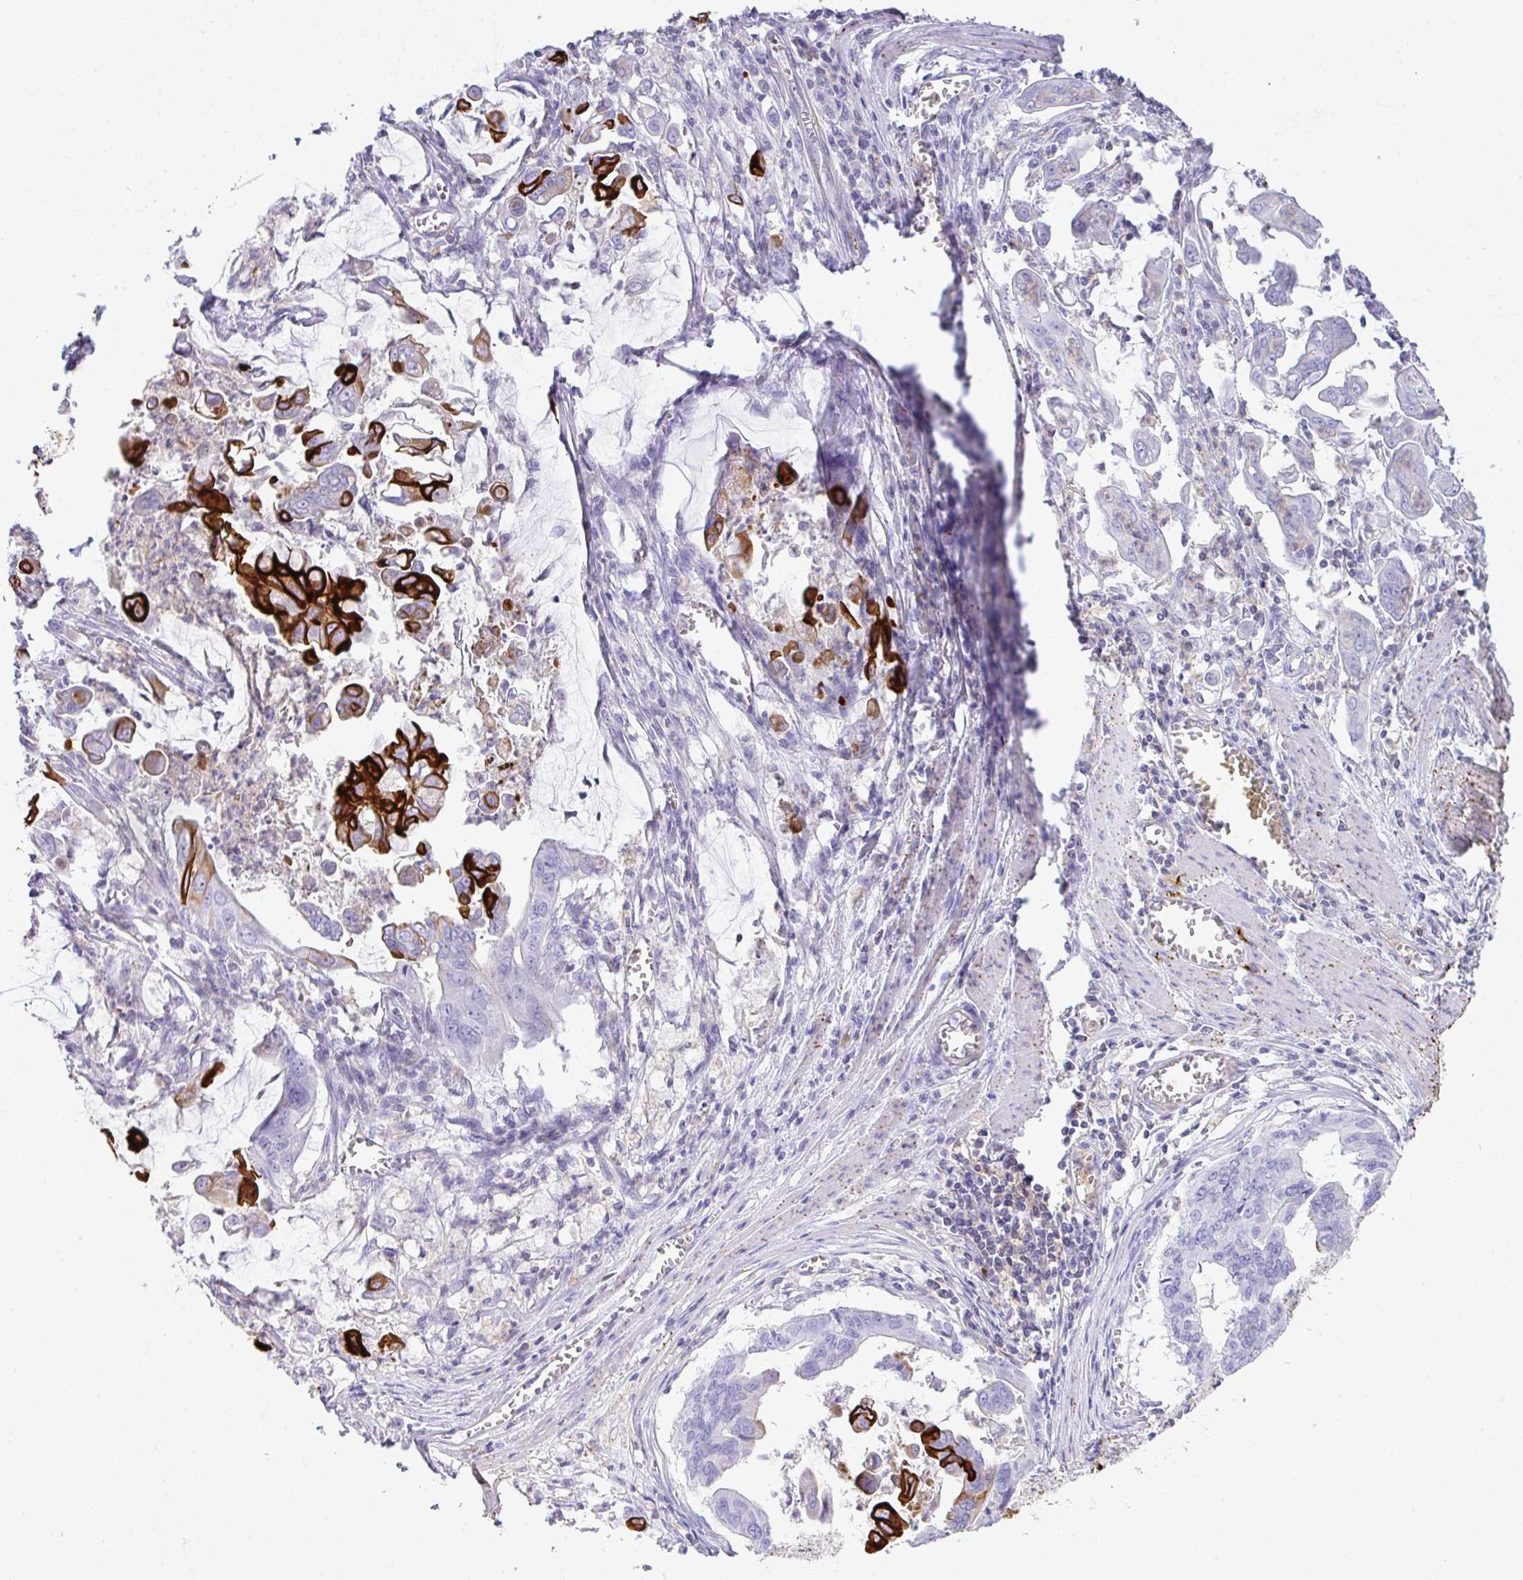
{"staining": {"intensity": "strong", "quantity": "<25%", "location": "cytoplasmic/membranous"}, "tissue": "stomach cancer", "cell_type": "Tumor cells", "image_type": "cancer", "snomed": [{"axis": "morphology", "description": "Adenocarcinoma, NOS"}, {"axis": "topography", "description": "Stomach, upper"}], "caption": "An immunohistochemistry histopathology image of neoplastic tissue is shown. Protein staining in brown labels strong cytoplasmic/membranous positivity in stomach adenocarcinoma within tumor cells.", "gene": "TNFAIP8", "patient": {"sex": "male", "age": 80}}